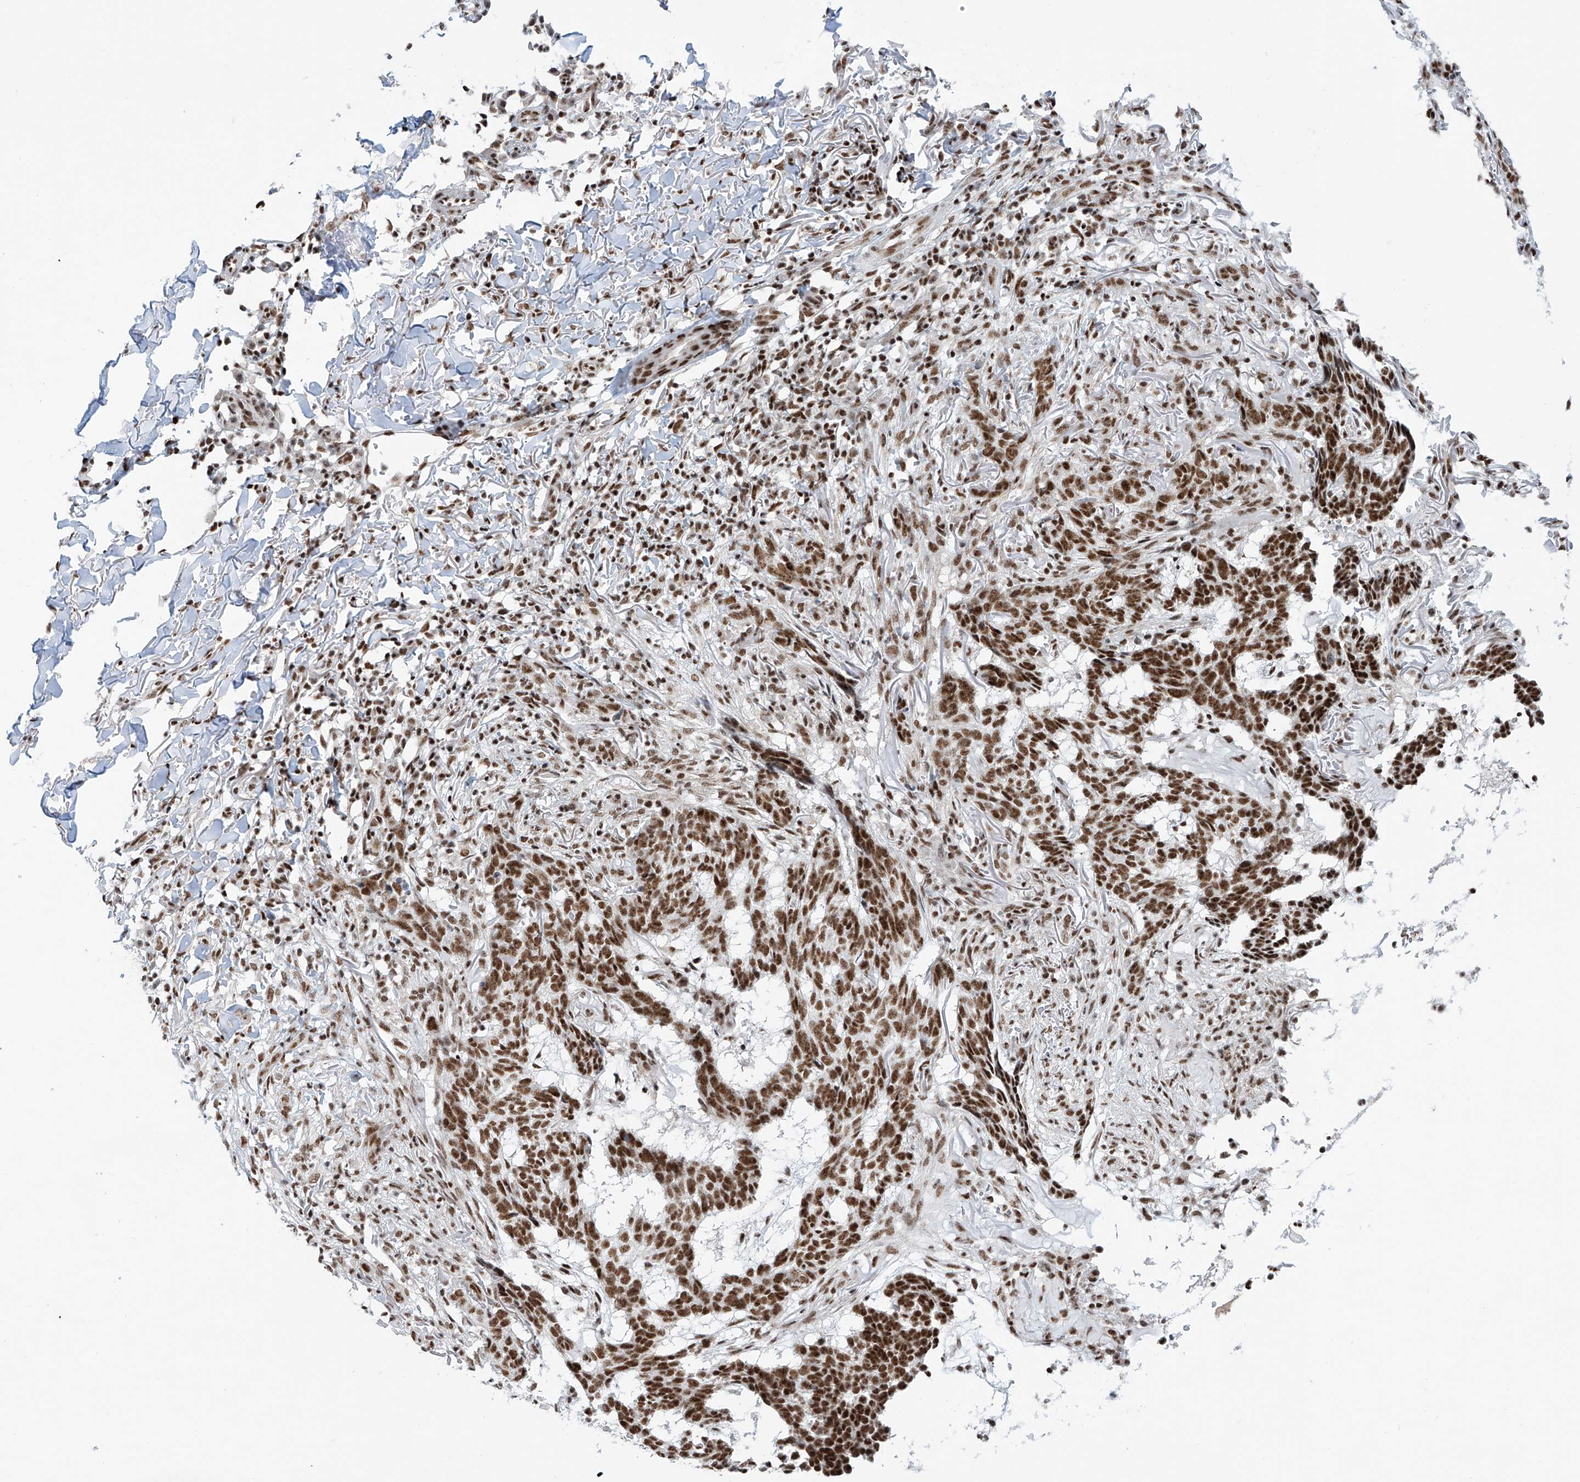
{"staining": {"intensity": "strong", "quantity": ">75%", "location": "nuclear"}, "tissue": "skin cancer", "cell_type": "Tumor cells", "image_type": "cancer", "snomed": [{"axis": "morphology", "description": "Basal cell carcinoma"}, {"axis": "topography", "description": "Skin"}], "caption": "Immunohistochemistry (IHC) photomicrograph of neoplastic tissue: skin cancer stained using immunohistochemistry shows high levels of strong protein expression localized specifically in the nuclear of tumor cells, appearing as a nuclear brown color.", "gene": "TAF4", "patient": {"sex": "male", "age": 85}}